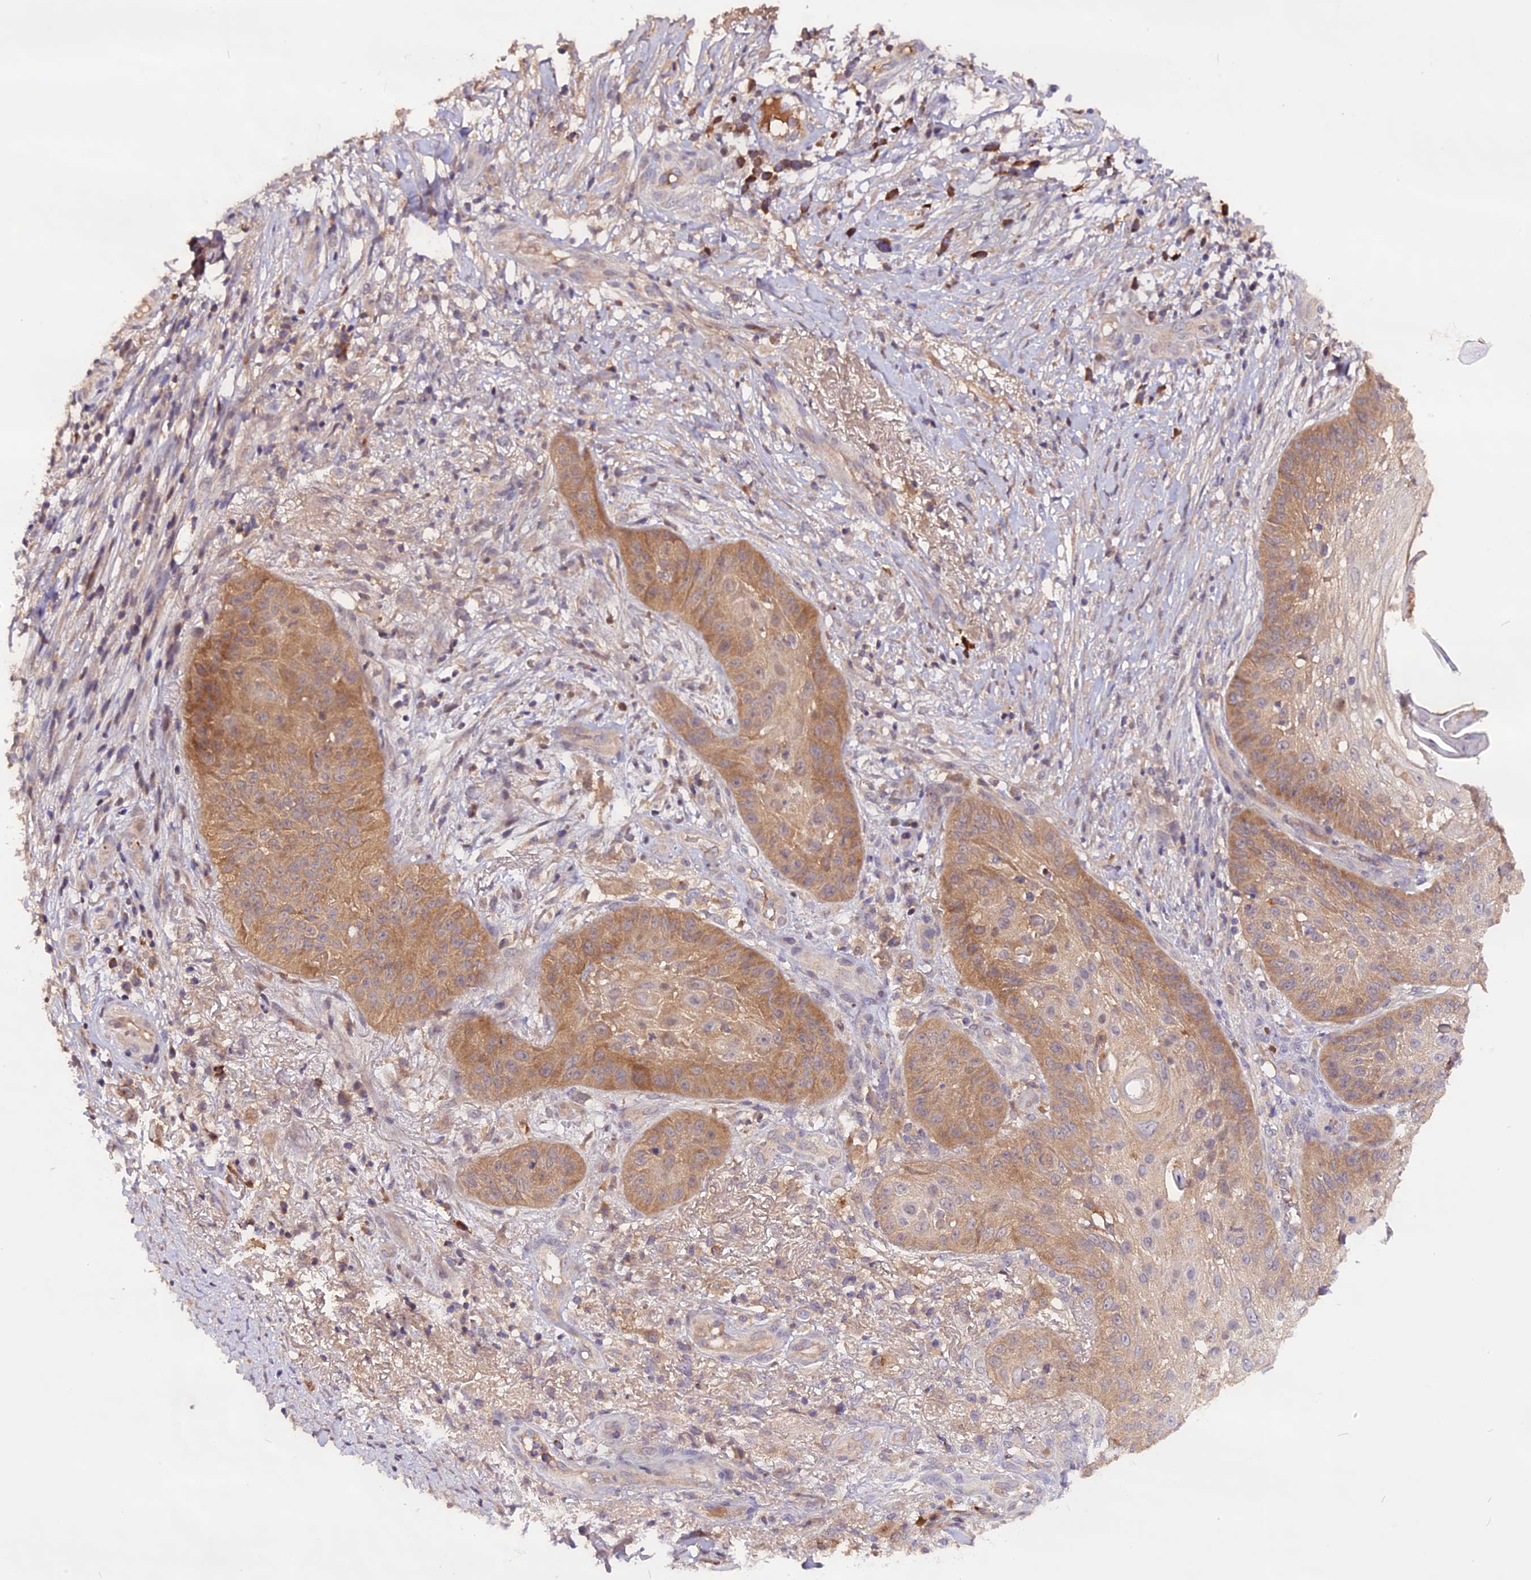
{"staining": {"intensity": "moderate", "quantity": ">75%", "location": "cytoplasmic/membranous"}, "tissue": "skin cancer", "cell_type": "Tumor cells", "image_type": "cancer", "snomed": [{"axis": "morphology", "description": "Squamous cell carcinoma, NOS"}, {"axis": "topography", "description": "Skin"}], "caption": "Approximately >75% of tumor cells in skin cancer (squamous cell carcinoma) exhibit moderate cytoplasmic/membranous protein staining as visualized by brown immunohistochemical staining.", "gene": "MARK4", "patient": {"sex": "male", "age": 70}}